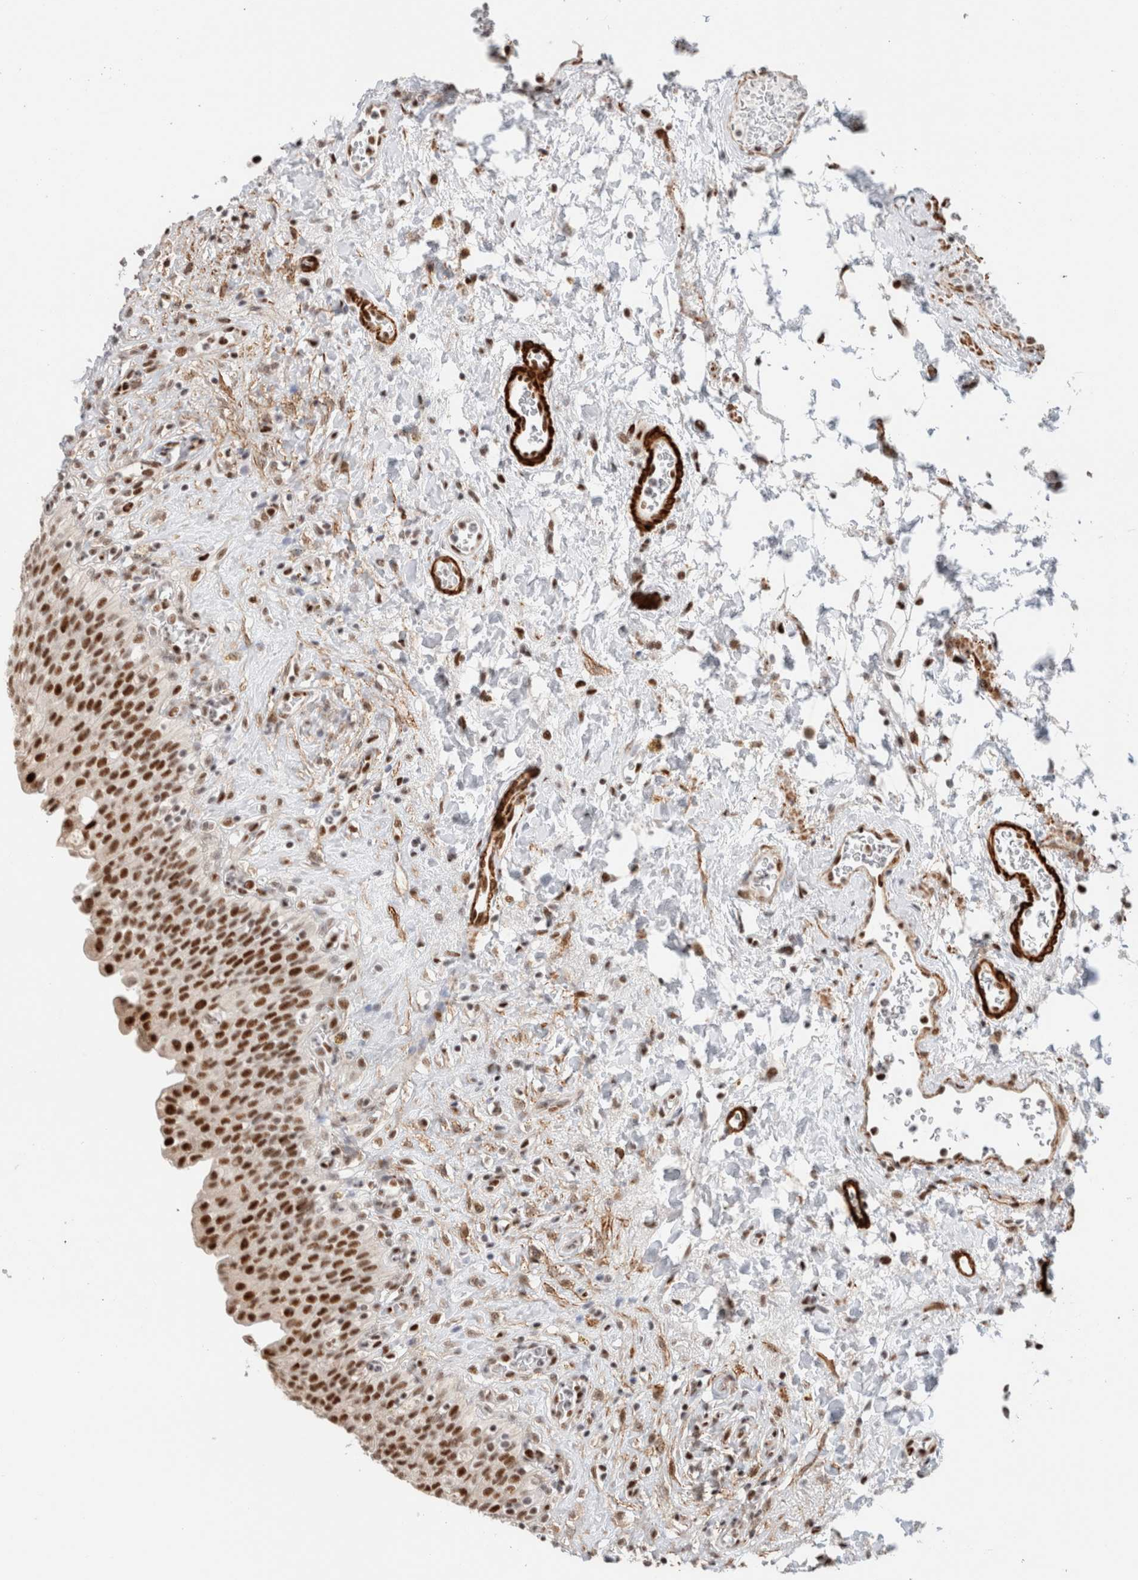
{"staining": {"intensity": "strong", "quantity": ">75%", "location": "nuclear"}, "tissue": "urinary bladder", "cell_type": "Urothelial cells", "image_type": "normal", "snomed": [{"axis": "morphology", "description": "Urothelial carcinoma, High grade"}, {"axis": "topography", "description": "Urinary bladder"}], "caption": "IHC histopathology image of unremarkable urinary bladder: urinary bladder stained using immunohistochemistry (IHC) exhibits high levels of strong protein expression localized specifically in the nuclear of urothelial cells, appearing as a nuclear brown color.", "gene": "ID3", "patient": {"sex": "male", "age": 46}}